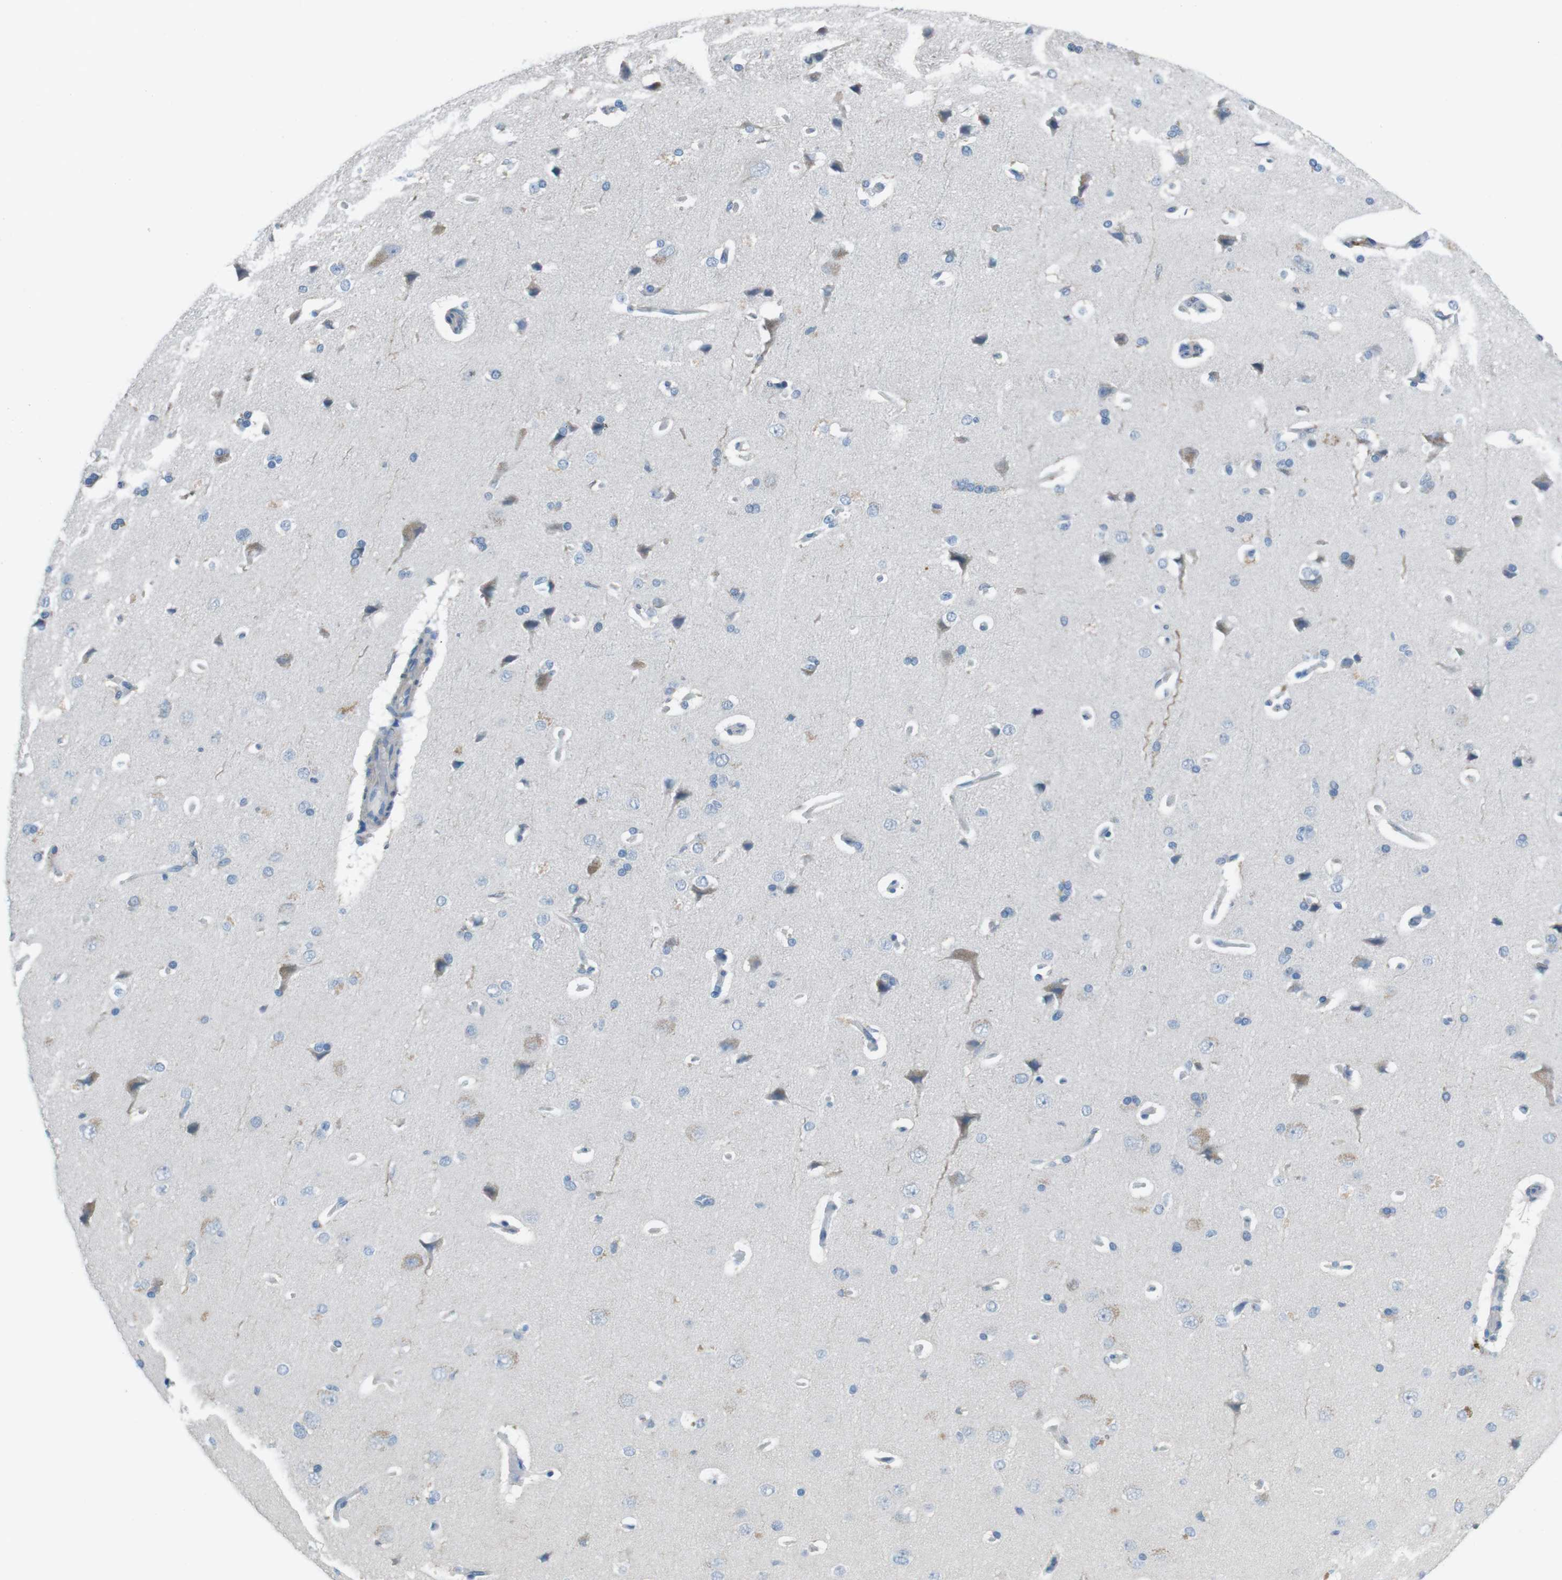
{"staining": {"intensity": "negative", "quantity": "none", "location": "none"}, "tissue": "cerebral cortex", "cell_type": "Endothelial cells", "image_type": "normal", "snomed": [{"axis": "morphology", "description": "Normal tissue, NOS"}, {"axis": "topography", "description": "Cerebral cortex"}], "caption": "Cerebral cortex stained for a protein using immunohistochemistry (IHC) reveals no positivity endothelial cells.", "gene": "CYP2C19", "patient": {"sex": "male", "age": 62}}